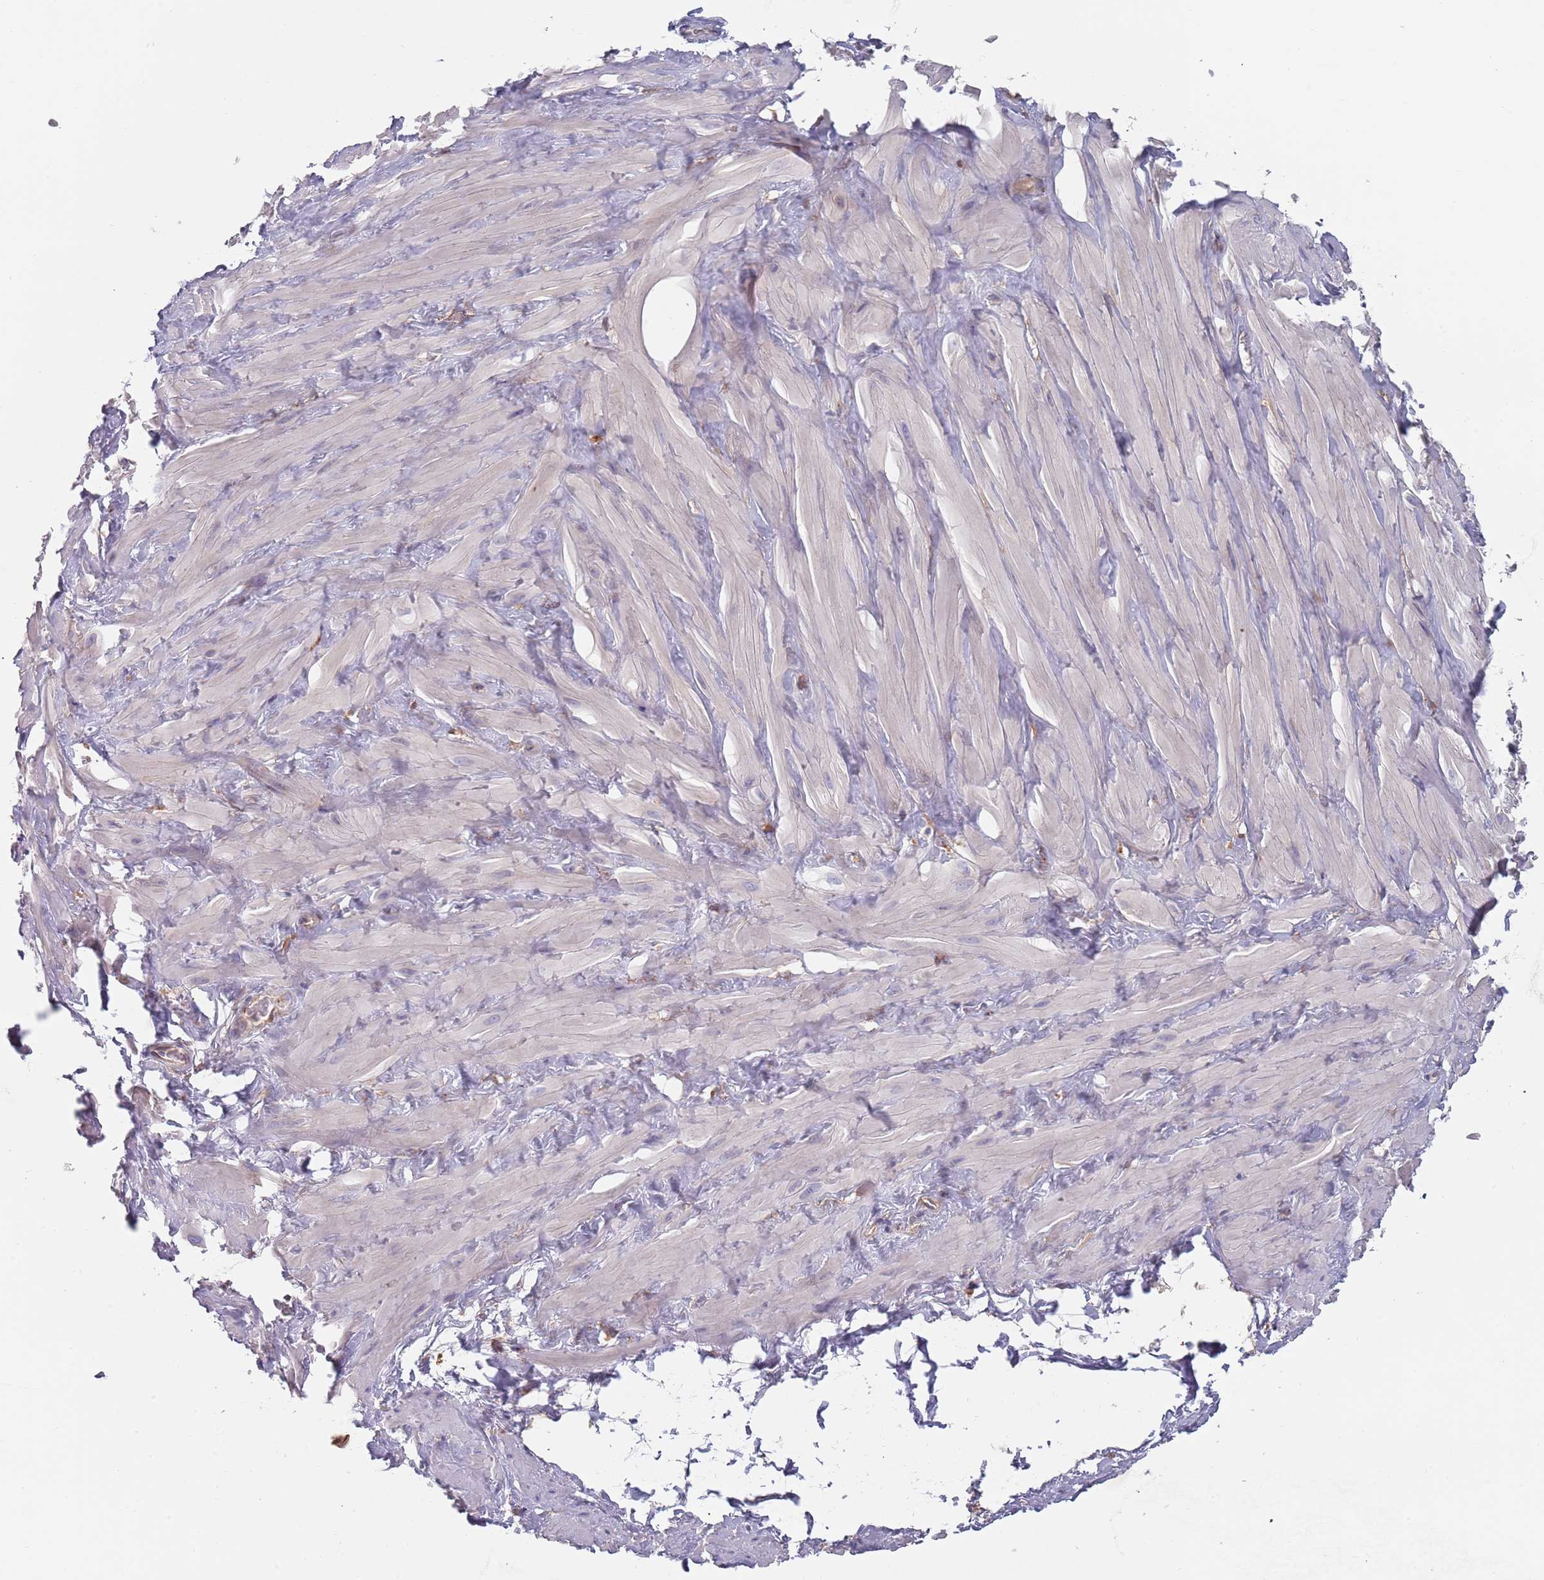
{"staining": {"intensity": "weak", "quantity": ">75%", "location": "cytoplasmic/membranous"}, "tissue": "adipose tissue", "cell_type": "Adipocytes", "image_type": "normal", "snomed": [{"axis": "morphology", "description": "Normal tissue, NOS"}, {"axis": "topography", "description": "Soft tissue"}, {"axis": "topography", "description": "Adipose tissue"}, {"axis": "topography", "description": "Vascular tissue"}, {"axis": "topography", "description": "Peripheral nerve tissue"}], "caption": "IHC image of benign human adipose tissue stained for a protein (brown), which shows low levels of weak cytoplasmic/membranous staining in approximately >75% of adipocytes.", "gene": "APPL2", "patient": {"sex": "male", "age": 46}}